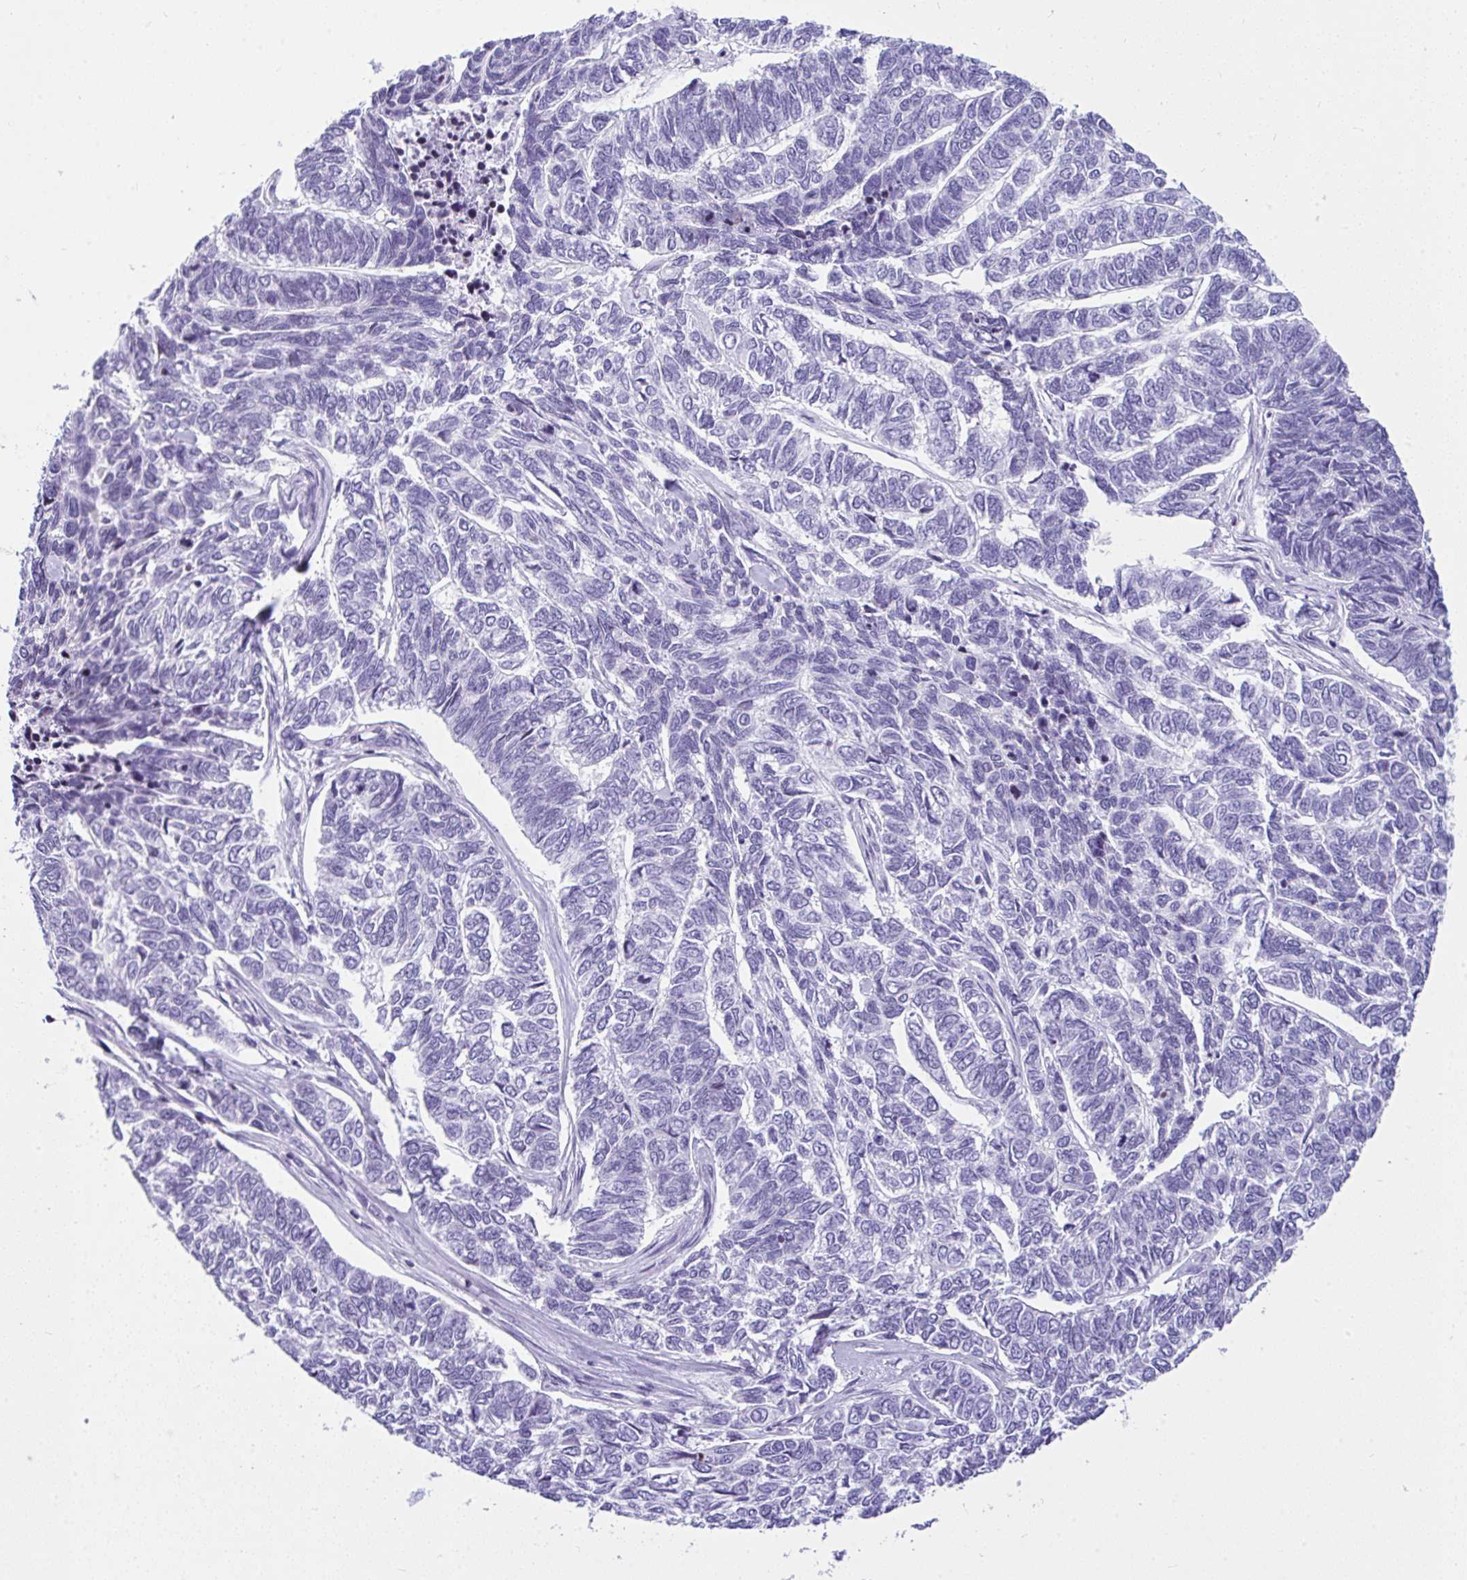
{"staining": {"intensity": "negative", "quantity": "none", "location": "none"}, "tissue": "skin cancer", "cell_type": "Tumor cells", "image_type": "cancer", "snomed": [{"axis": "morphology", "description": "Basal cell carcinoma"}, {"axis": "topography", "description": "Skin"}], "caption": "DAB immunohistochemical staining of human skin cancer (basal cell carcinoma) demonstrates no significant expression in tumor cells.", "gene": "KRT27", "patient": {"sex": "female", "age": 65}}